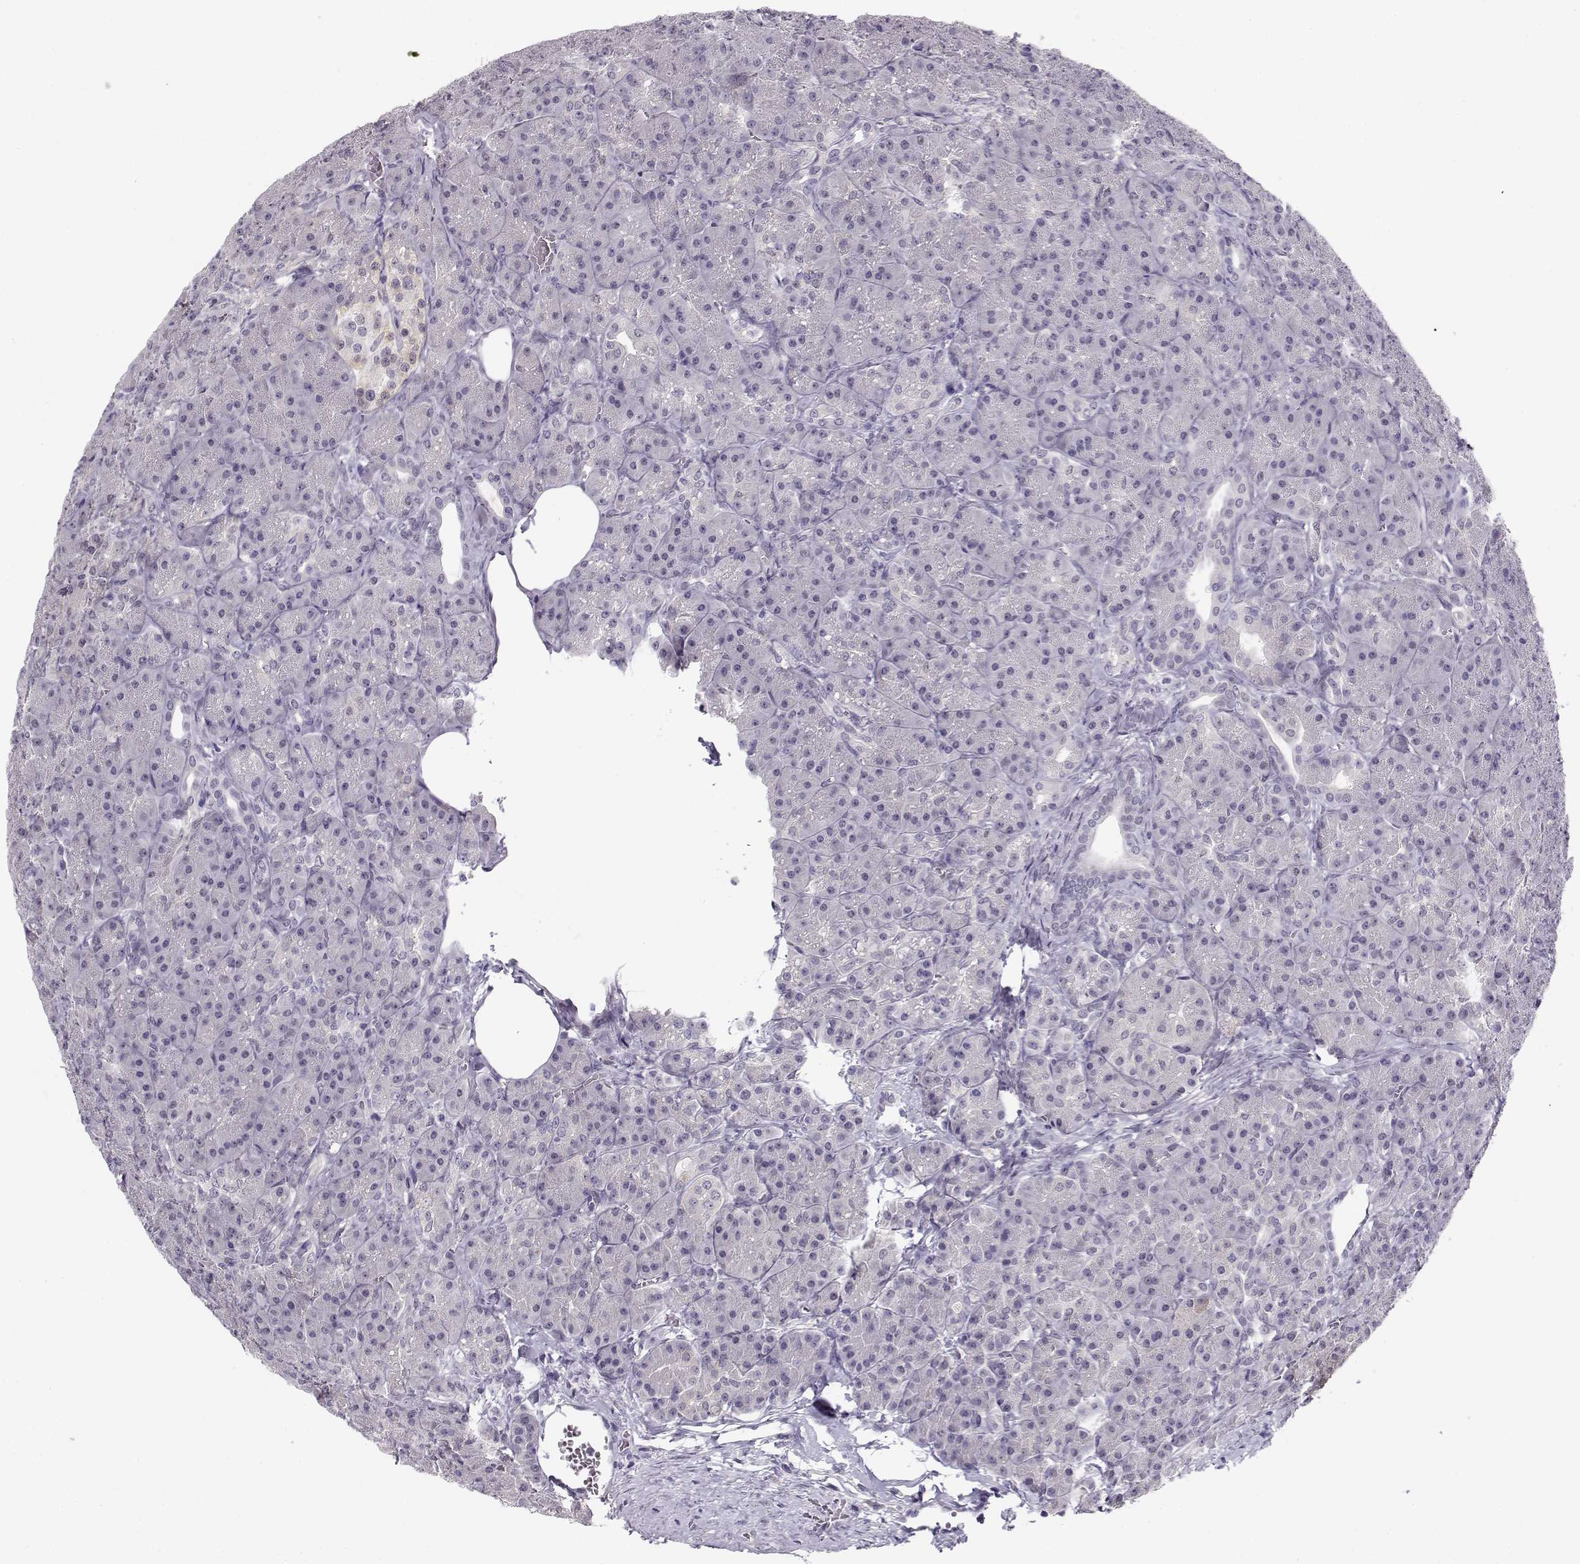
{"staining": {"intensity": "negative", "quantity": "none", "location": "none"}, "tissue": "pancreas", "cell_type": "Exocrine glandular cells", "image_type": "normal", "snomed": [{"axis": "morphology", "description": "Normal tissue, NOS"}, {"axis": "topography", "description": "Pancreas"}], "caption": "Immunohistochemistry (IHC) histopathology image of normal human pancreas stained for a protein (brown), which displays no positivity in exocrine glandular cells.", "gene": "C16orf86", "patient": {"sex": "male", "age": 57}}